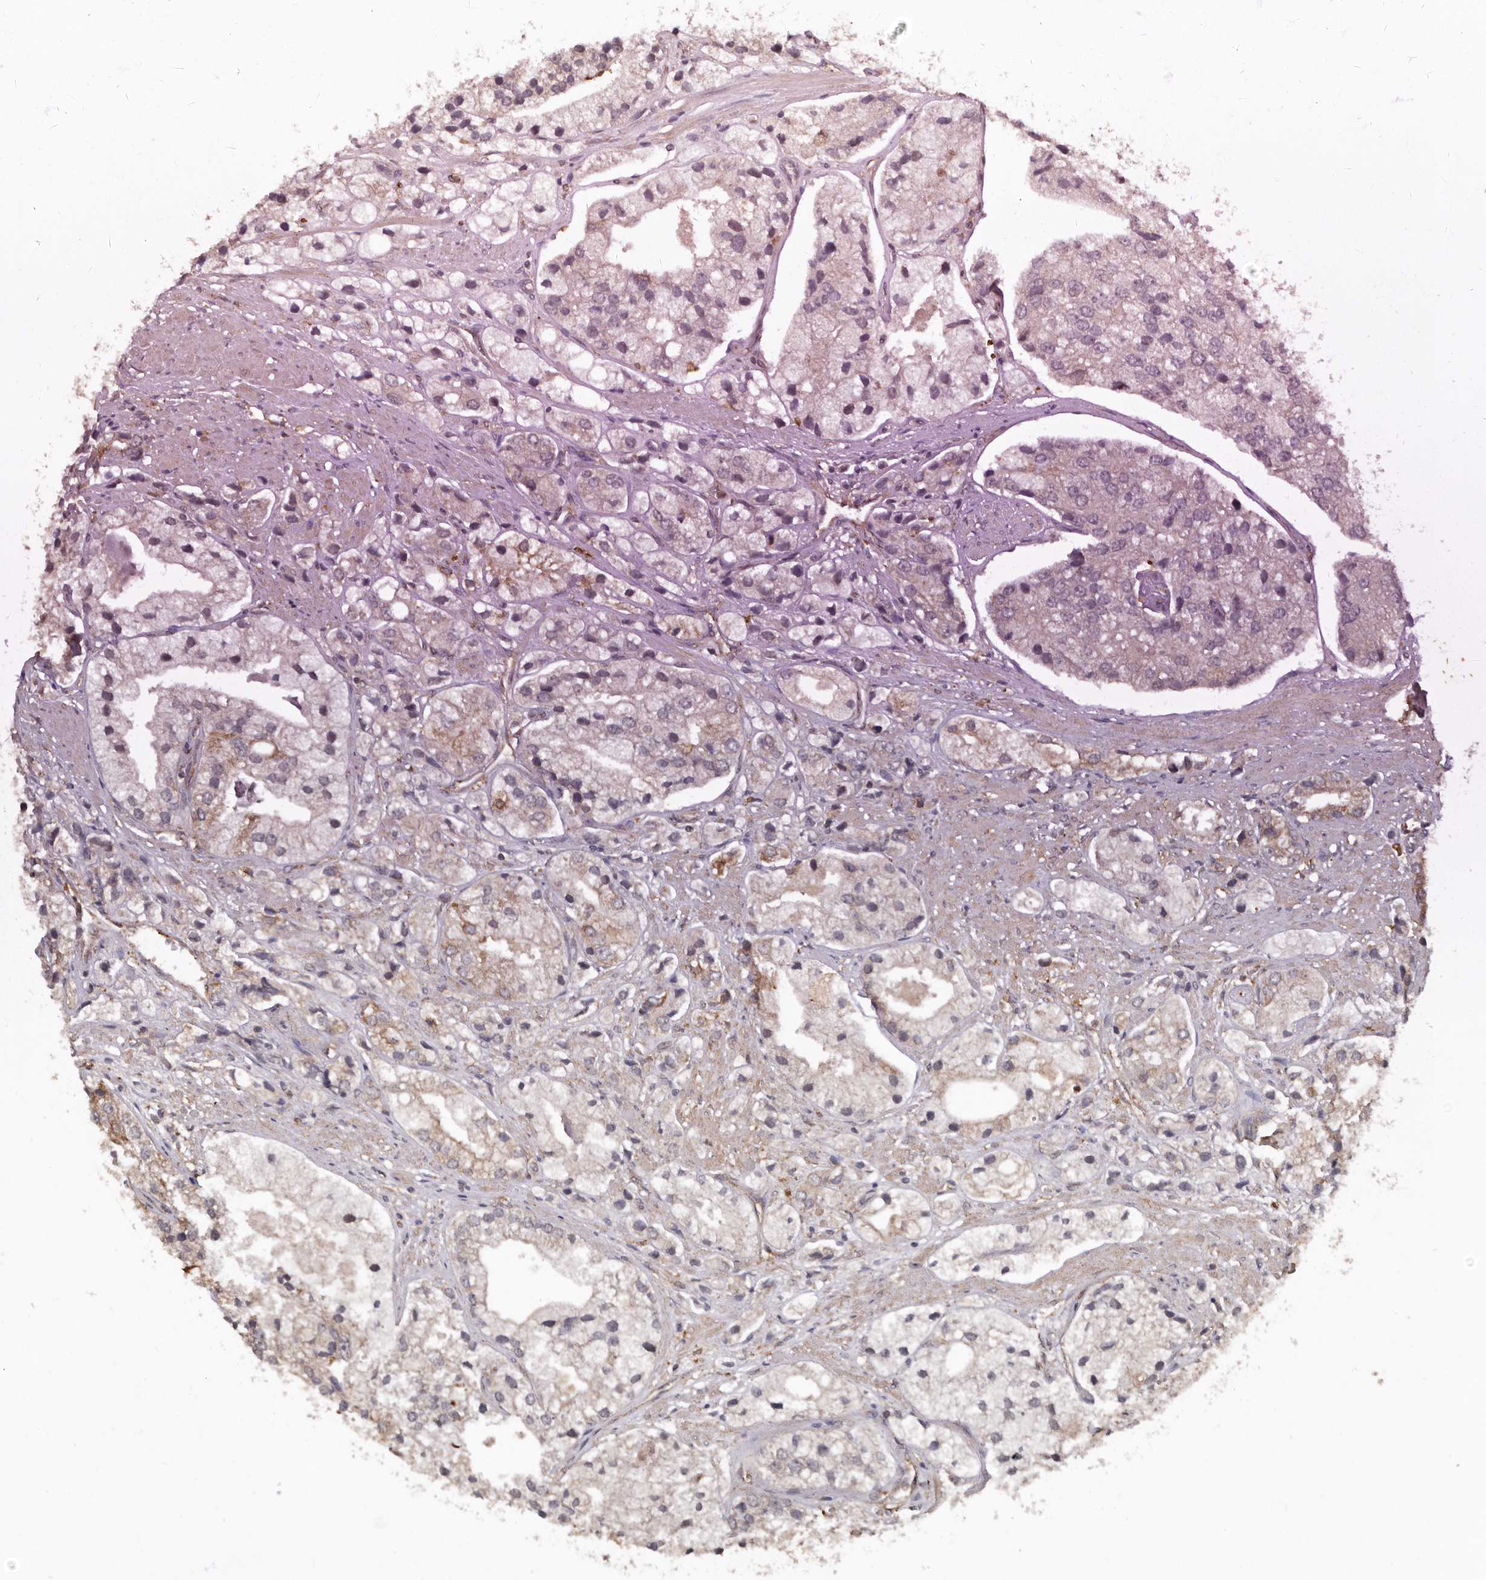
{"staining": {"intensity": "weak", "quantity": "25%-75%", "location": "cytoplasmic/membranous"}, "tissue": "prostate cancer", "cell_type": "Tumor cells", "image_type": "cancer", "snomed": [{"axis": "morphology", "description": "Adenocarcinoma, High grade"}, {"axis": "topography", "description": "Prostate"}], "caption": "High-grade adenocarcinoma (prostate) stained with DAB (3,3'-diaminobenzidine) immunohistochemistry displays low levels of weak cytoplasmic/membranous positivity in approximately 25%-75% of tumor cells.", "gene": "RSPO2", "patient": {"sex": "male", "age": 50}}